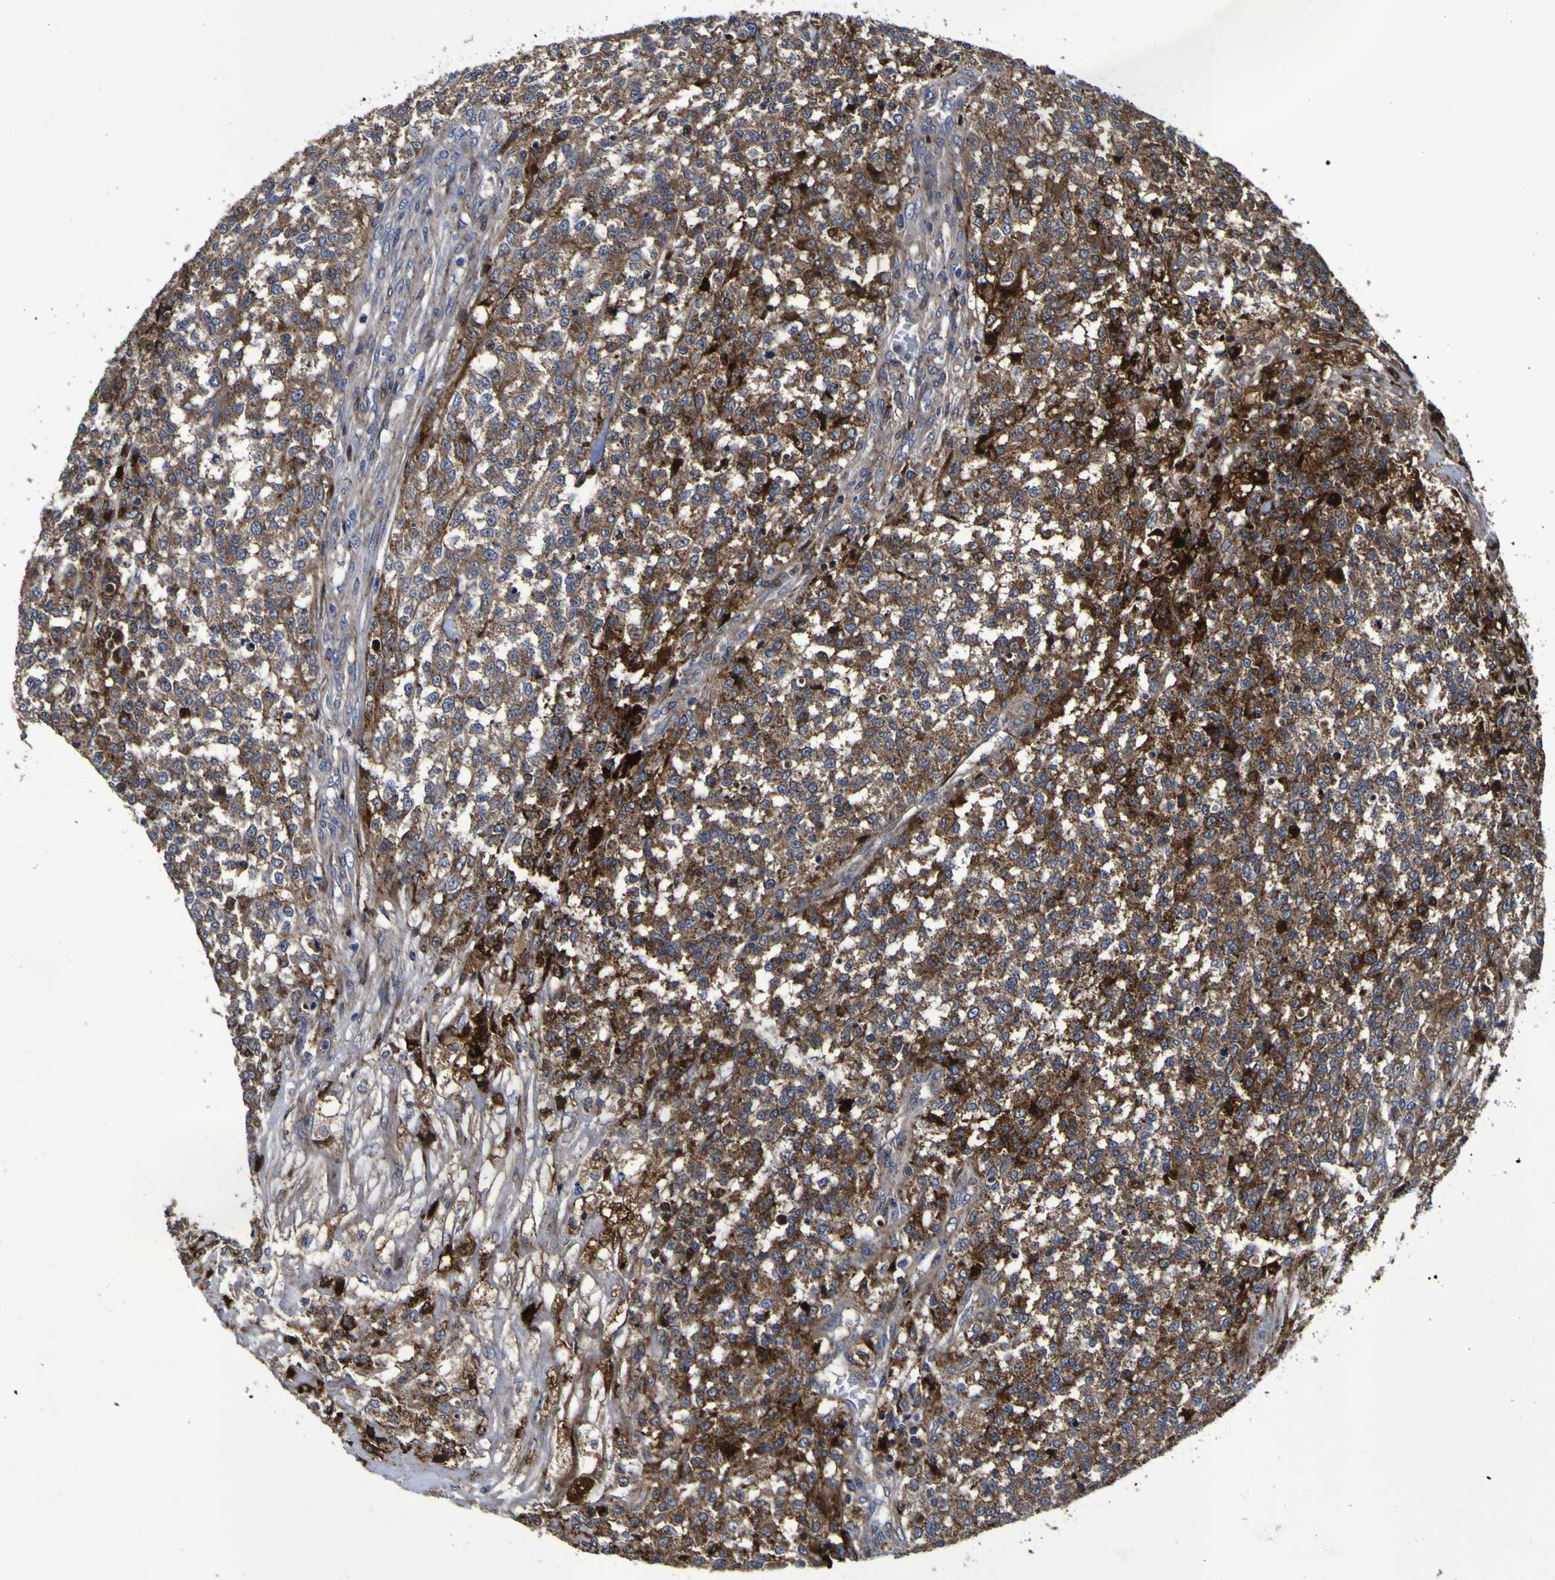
{"staining": {"intensity": "moderate", "quantity": ">75%", "location": "cytoplasmic/membranous"}, "tissue": "testis cancer", "cell_type": "Tumor cells", "image_type": "cancer", "snomed": [{"axis": "morphology", "description": "Seminoma, NOS"}, {"axis": "topography", "description": "Testis"}], "caption": "Immunohistochemistry (IHC) staining of testis cancer, which exhibits medium levels of moderate cytoplasmic/membranous expression in approximately >75% of tumor cells indicating moderate cytoplasmic/membranous protein expression. The staining was performed using DAB (brown) for protein detection and nuclei were counterstained in hematoxylin (blue).", "gene": "MGLL", "patient": {"sex": "male", "age": 59}}